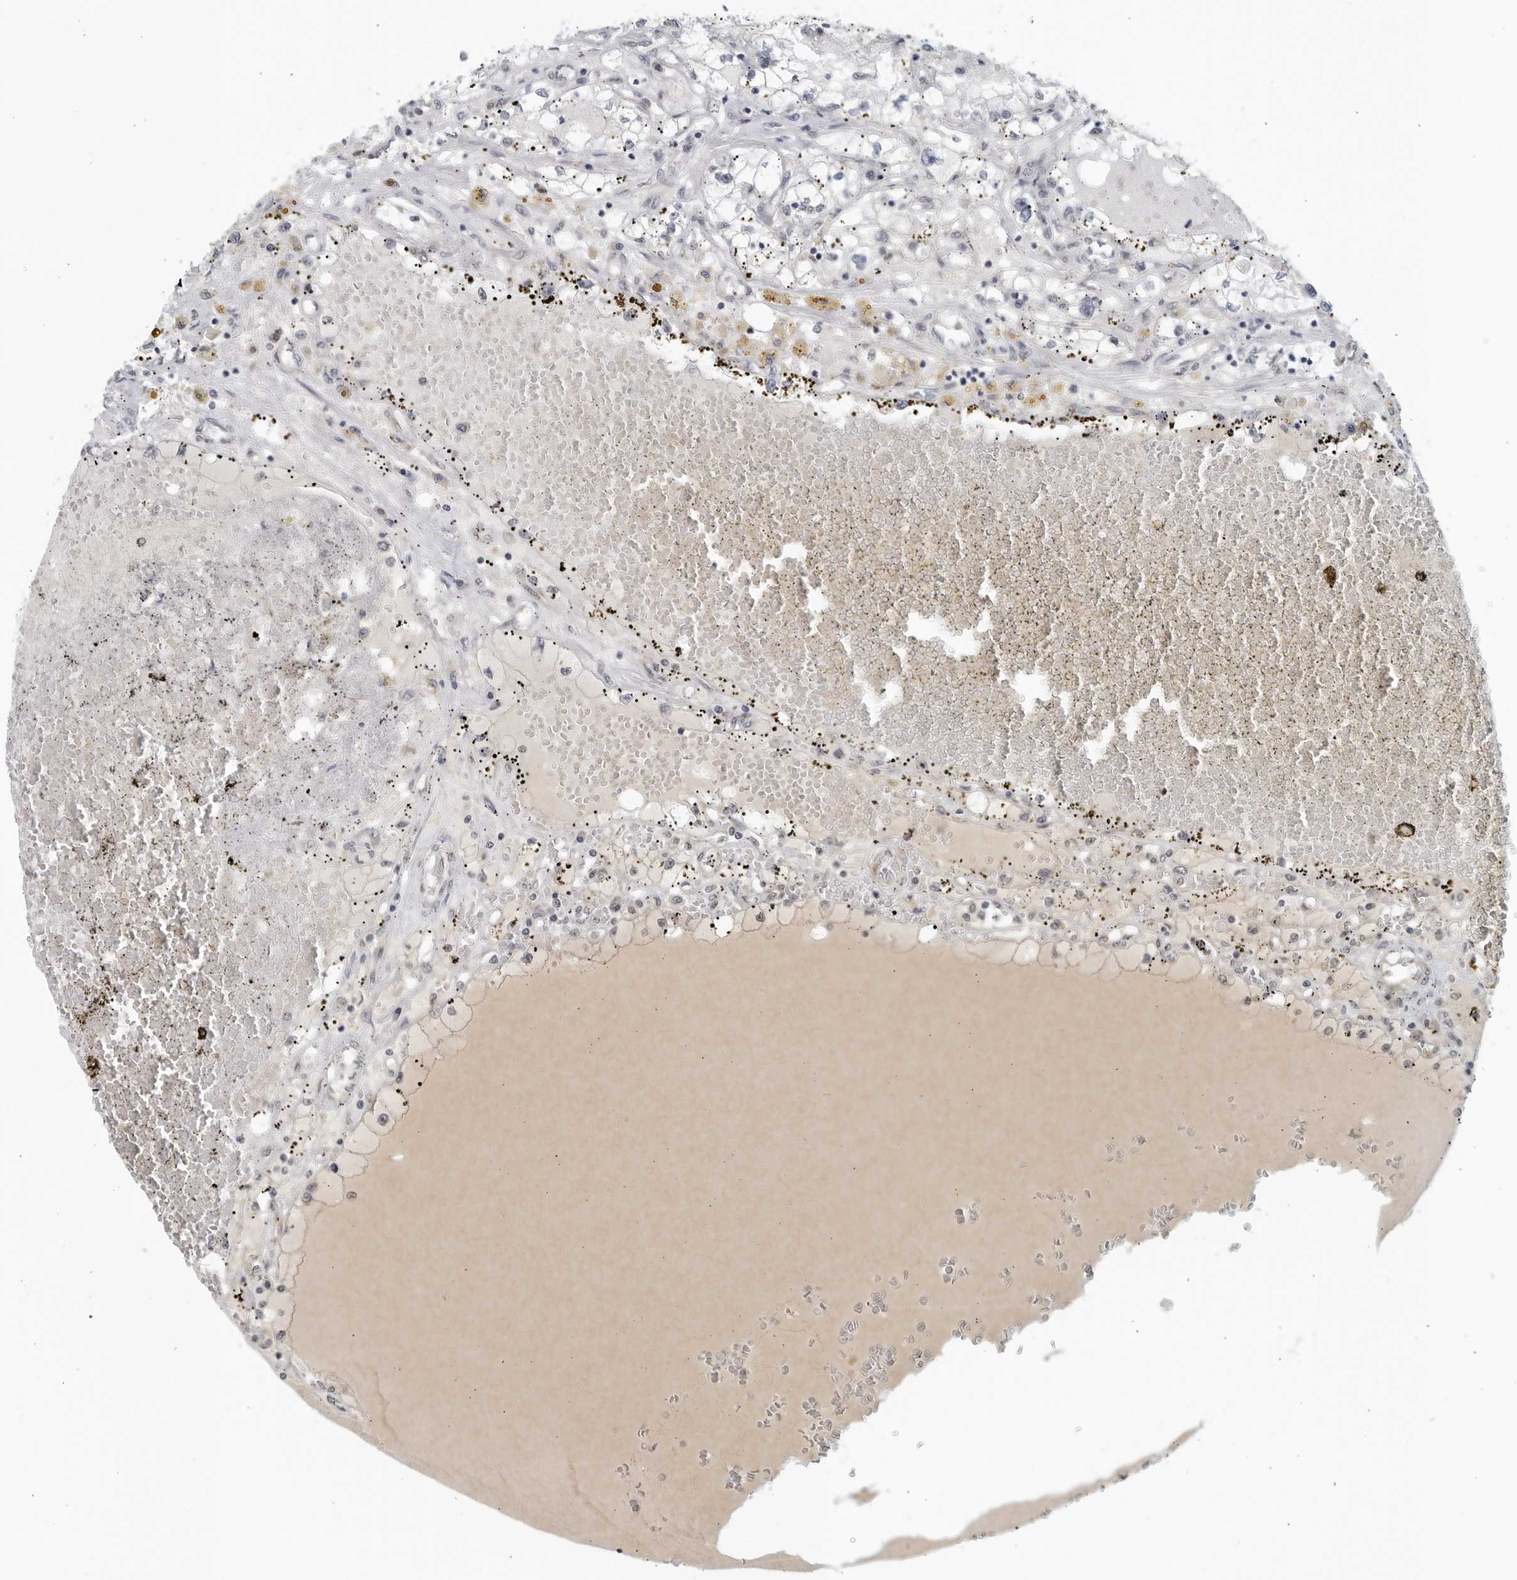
{"staining": {"intensity": "negative", "quantity": "none", "location": "none"}, "tissue": "renal cancer", "cell_type": "Tumor cells", "image_type": "cancer", "snomed": [{"axis": "morphology", "description": "Adenocarcinoma, NOS"}, {"axis": "topography", "description": "Kidney"}], "caption": "Immunohistochemistry micrograph of neoplastic tissue: renal cancer (adenocarcinoma) stained with DAB (3,3'-diaminobenzidine) shows no significant protein positivity in tumor cells. (Brightfield microscopy of DAB immunohistochemistry at high magnification).", "gene": "RC3H1", "patient": {"sex": "male", "age": 56}}